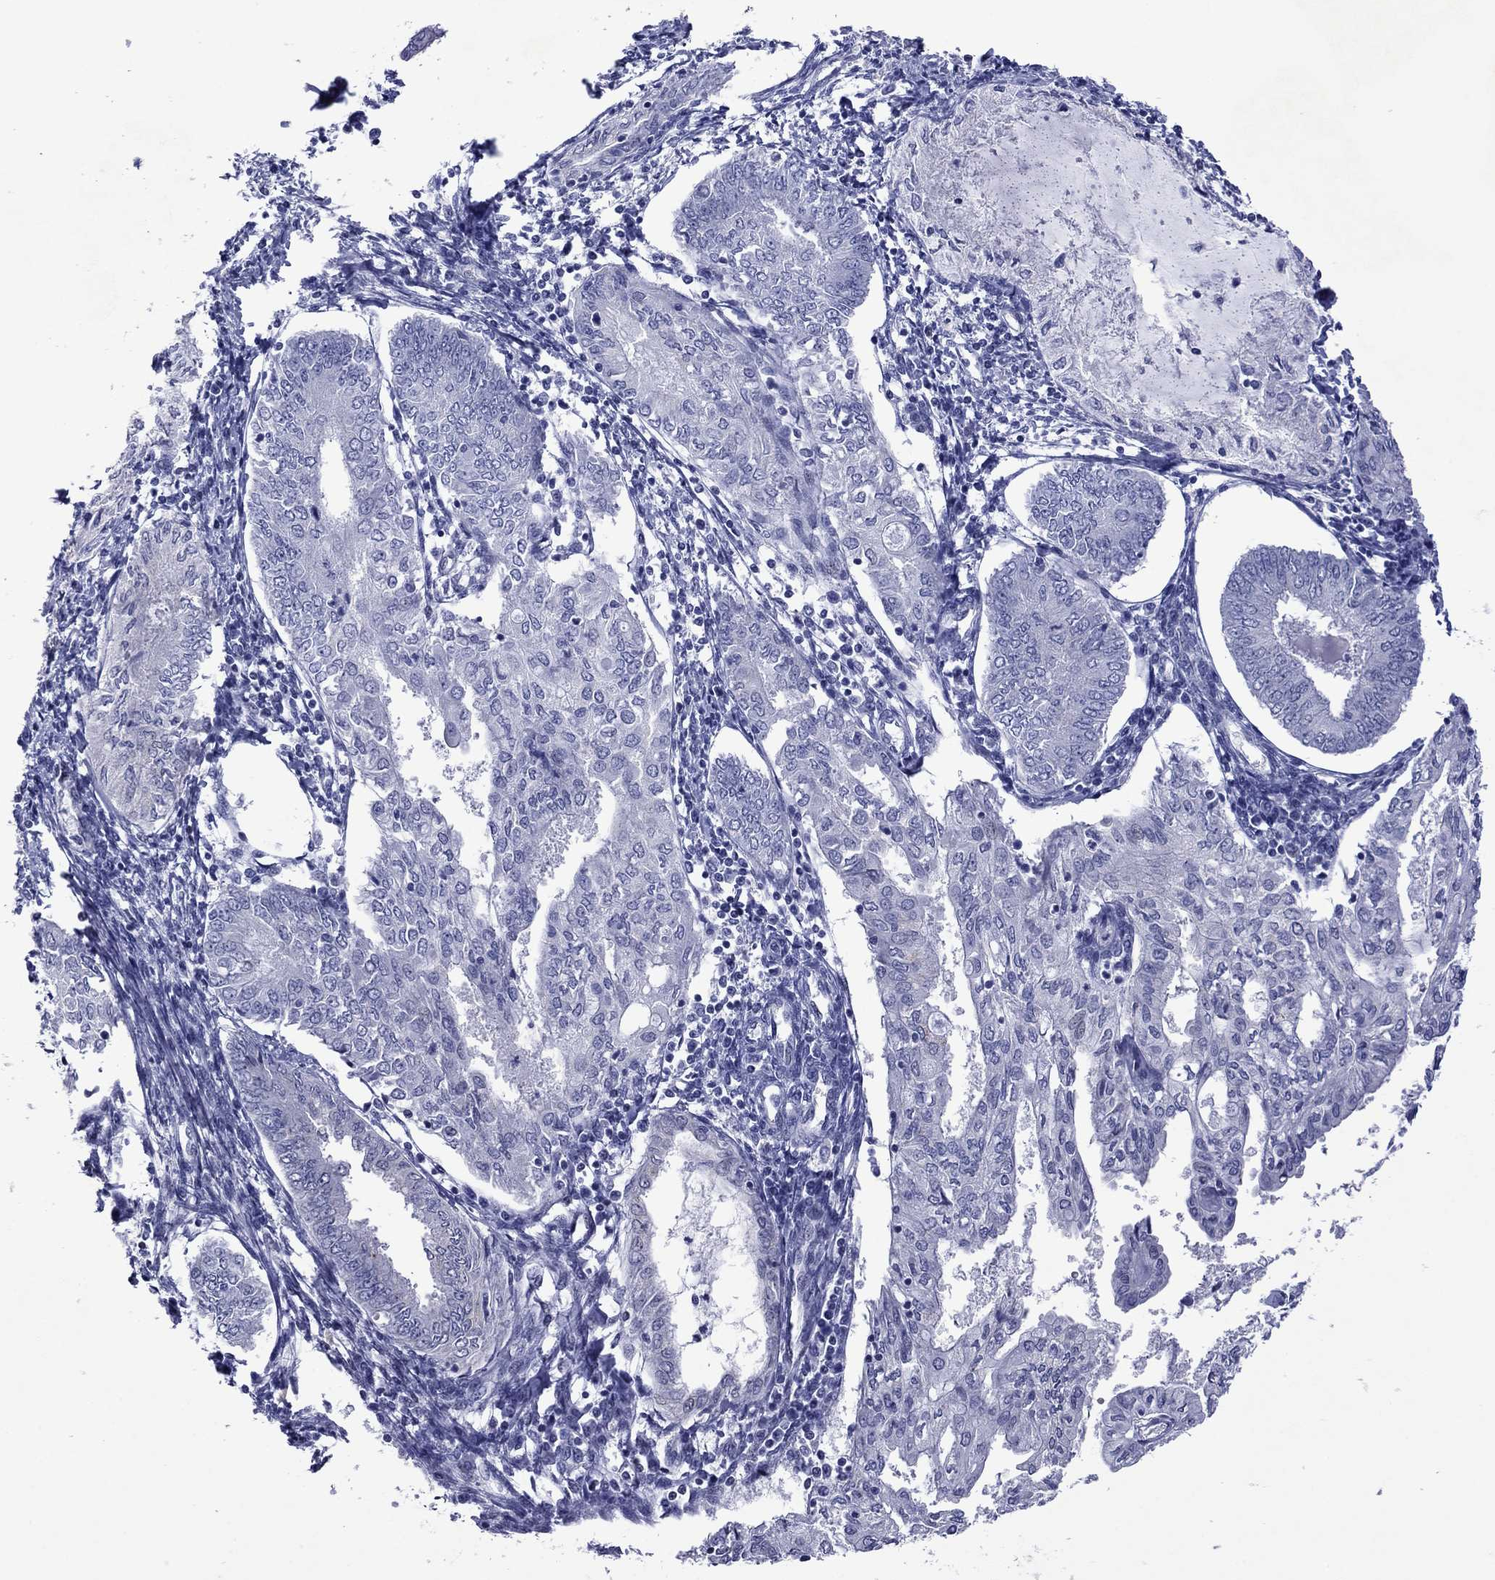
{"staining": {"intensity": "negative", "quantity": "none", "location": "none"}, "tissue": "endometrial cancer", "cell_type": "Tumor cells", "image_type": "cancer", "snomed": [{"axis": "morphology", "description": "Adenocarcinoma, NOS"}, {"axis": "topography", "description": "Endometrium"}], "caption": "Tumor cells are negative for brown protein staining in endometrial adenocarcinoma.", "gene": "PIWIL1", "patient": {"sex": "female", "age": 68}}